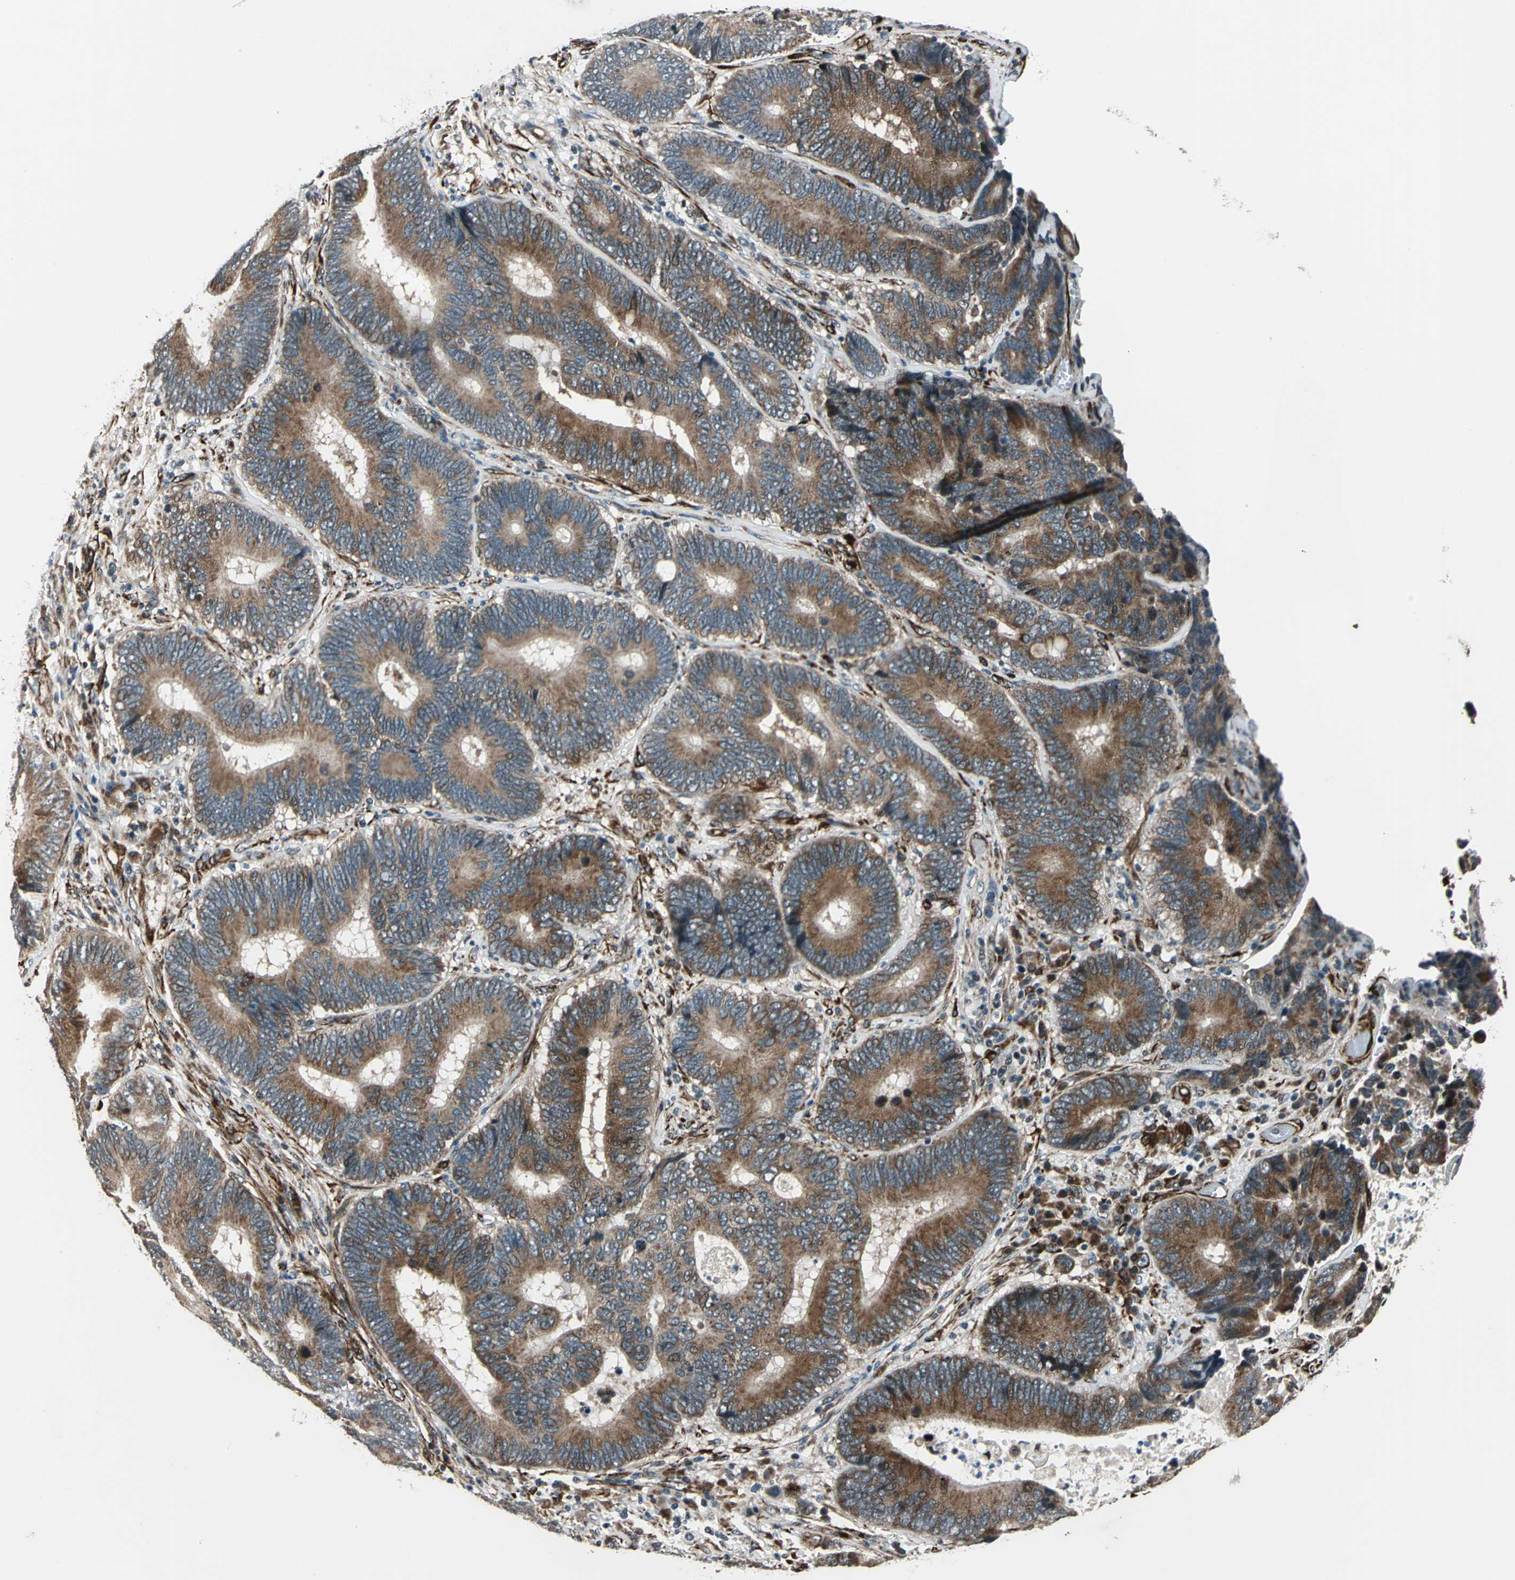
{"staining": {"intensity": "strong", "quantity": ">75%", "location": "cytoplasmic/membranous"}, "tissue": "colorectal cancer", "cell_type": "Tumor cells", "image_type": "cancer", "snomed": [{"axis": "morphology", "description": "Adenocarcinoma, NOS"}, {"axis": "topography", "description": "Colon"}], "caption": "Brown immunohistochemical staining in human colorectal cancer demonstrates strong cytoplasmic/membranous positivity in about >75% of tumor cells.", "gene": "EXD2", "patient": {"sex": "female", "age": 78}}